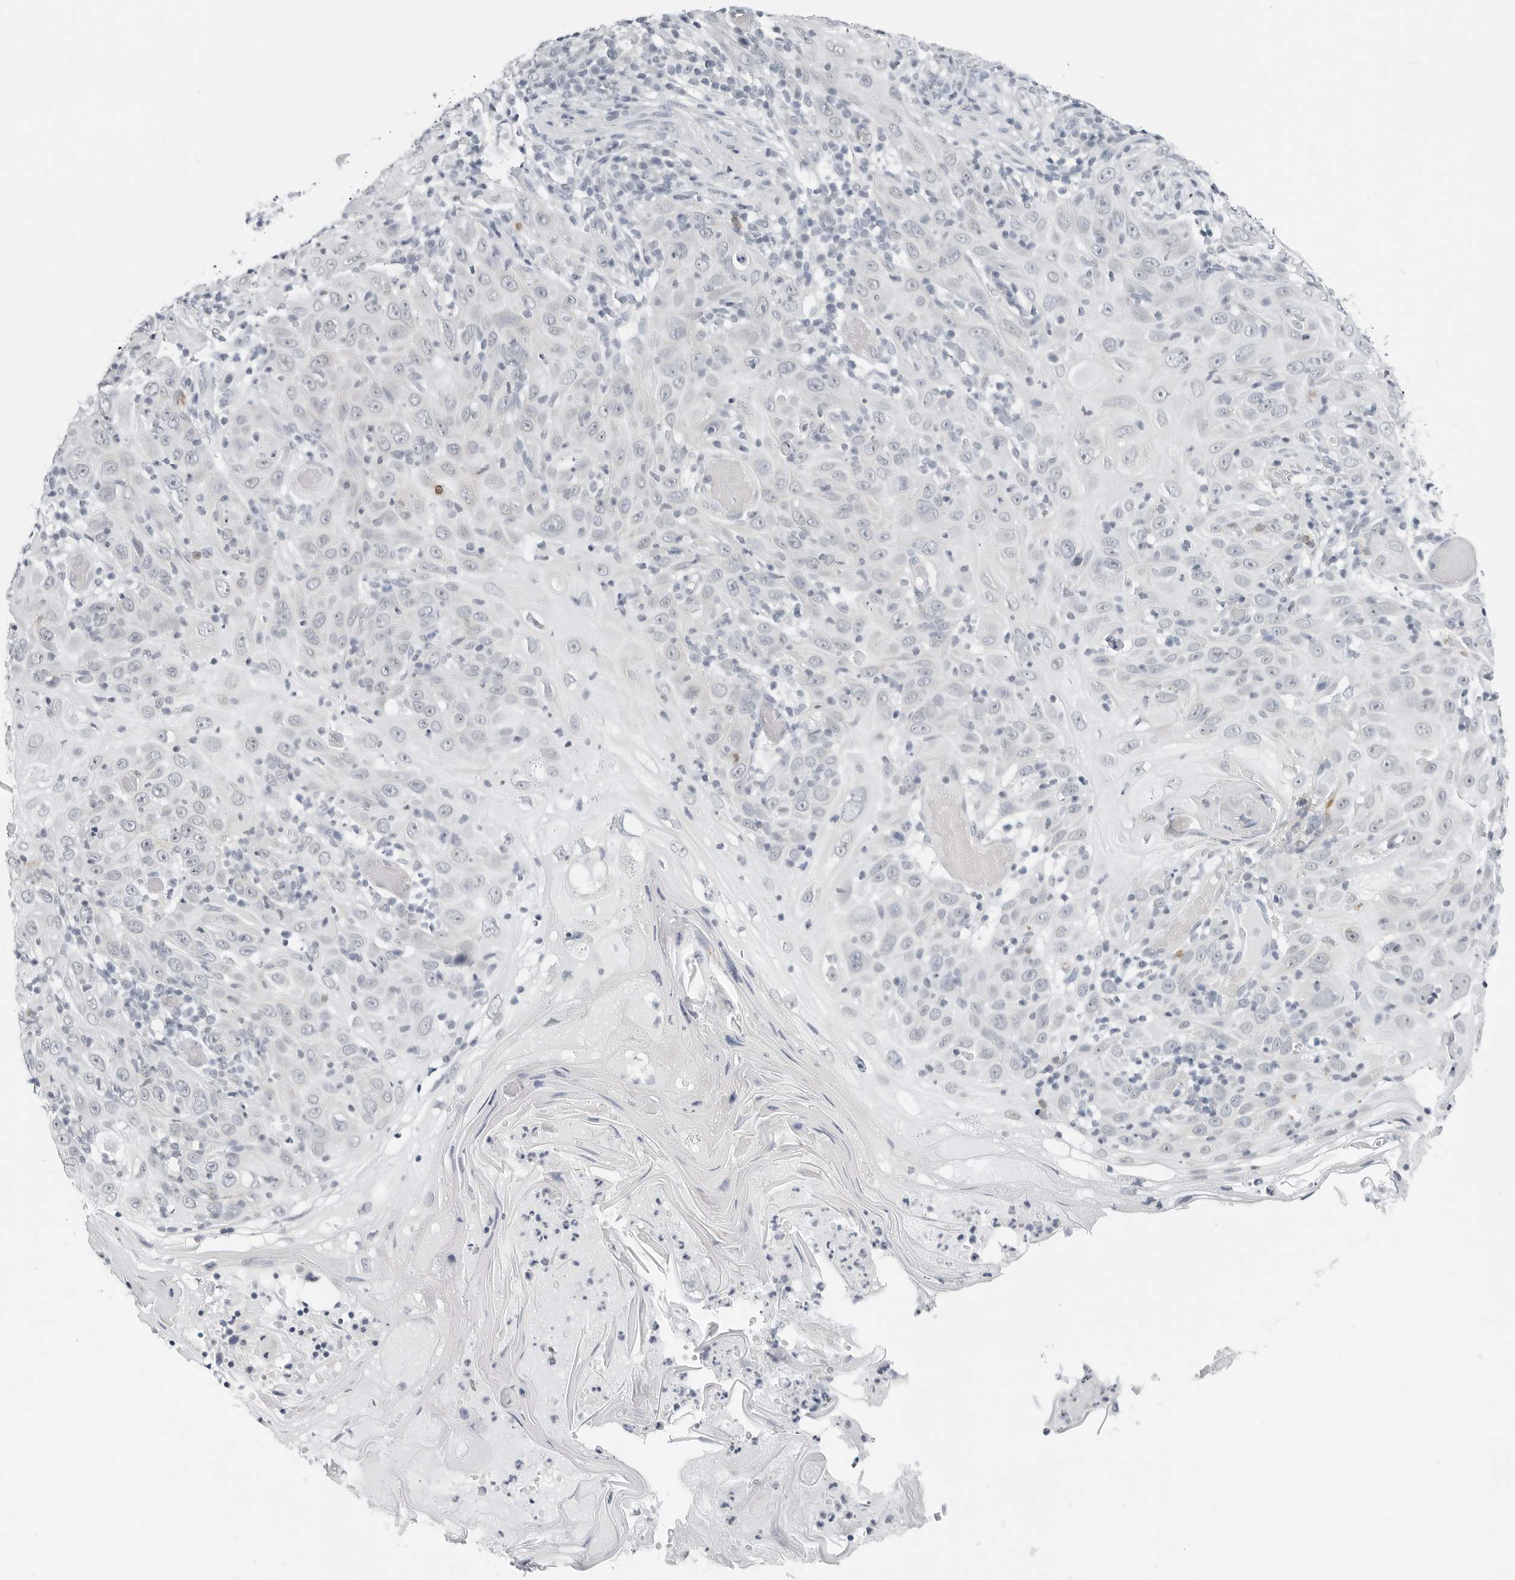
{"staining": {"intensity": "negative", "quantity": "none", "location": "none"}, "tissue": "skin cancer", "cell_type": "Tumor cells", "image_type": "cancer", "snomed": [{"axis": "morphology", "description": "Squamous cell carcinoma, NOS"}, {"axis": "topography", "description": "Skin"}], "caption": "DAB (3,3'-diaminobenzidine) immunohistochemical staining of human skin squamous cell carcinoma demonstrates no significant positivity in tumor cells.", "gene": "XIRP1", "patient": {"sex": "female", "age": 88}}